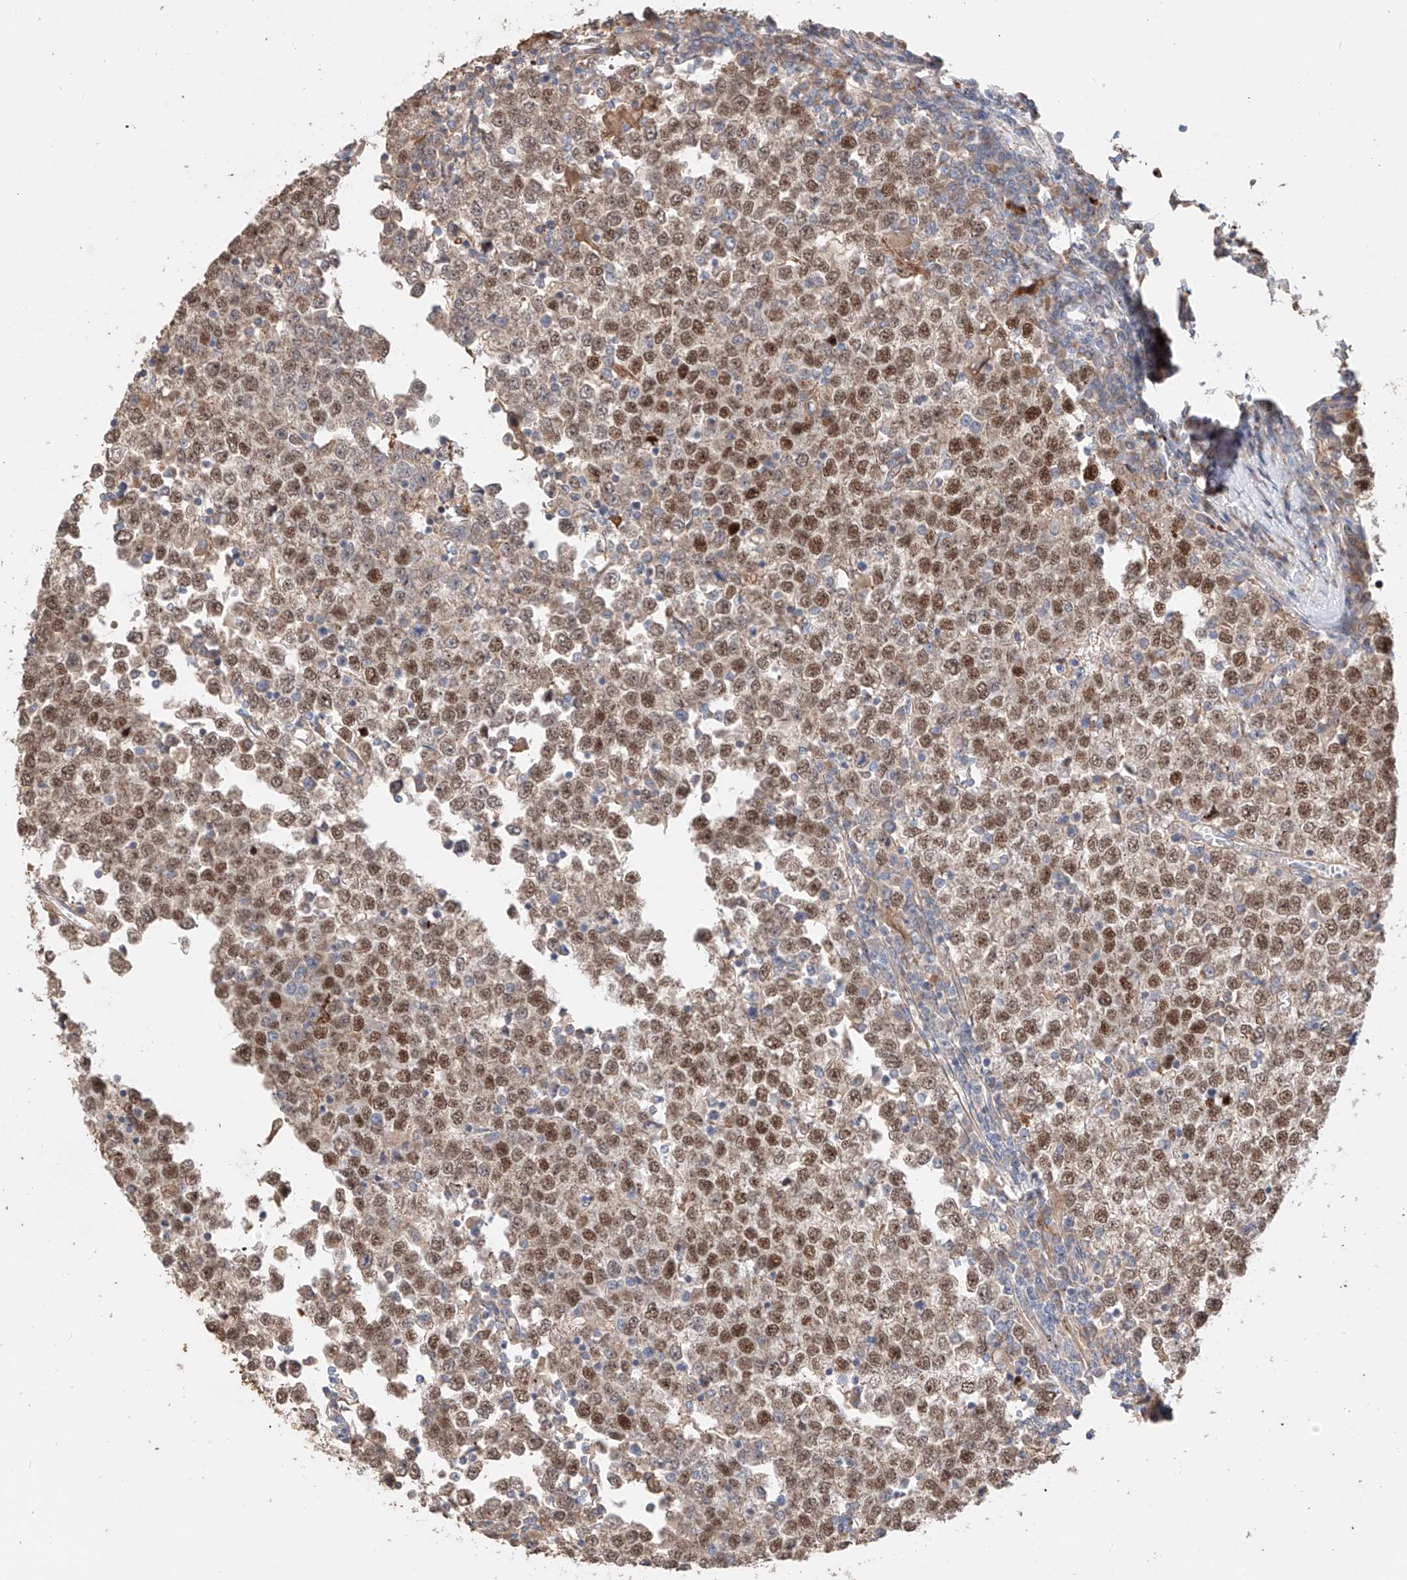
{"staining": {"intensity": "moderate", "quantity": ">75%", "location": "cytoplasmic/membranous,nuclear"}, "tissue": "testis cancer", "cell_type": "Tumor cells", "image_type": "cancer", "snomed": [{"axis": "morphology", "description": "Seminoma, NOS"}, {"axis": "topography", "description": "Testis"}], "caption": "Testis cancer (seminoma) tissue displays moderate cytoplasmic/membranous and nuclear staining in about >75% of tumor cells The protein is stained brown, and the nuclei are stained in blue (DAB IHC with brightfield microscopy, high magnification).", "gene": "MOSPD1", "patient": {"sex": "male", "age": 65}}